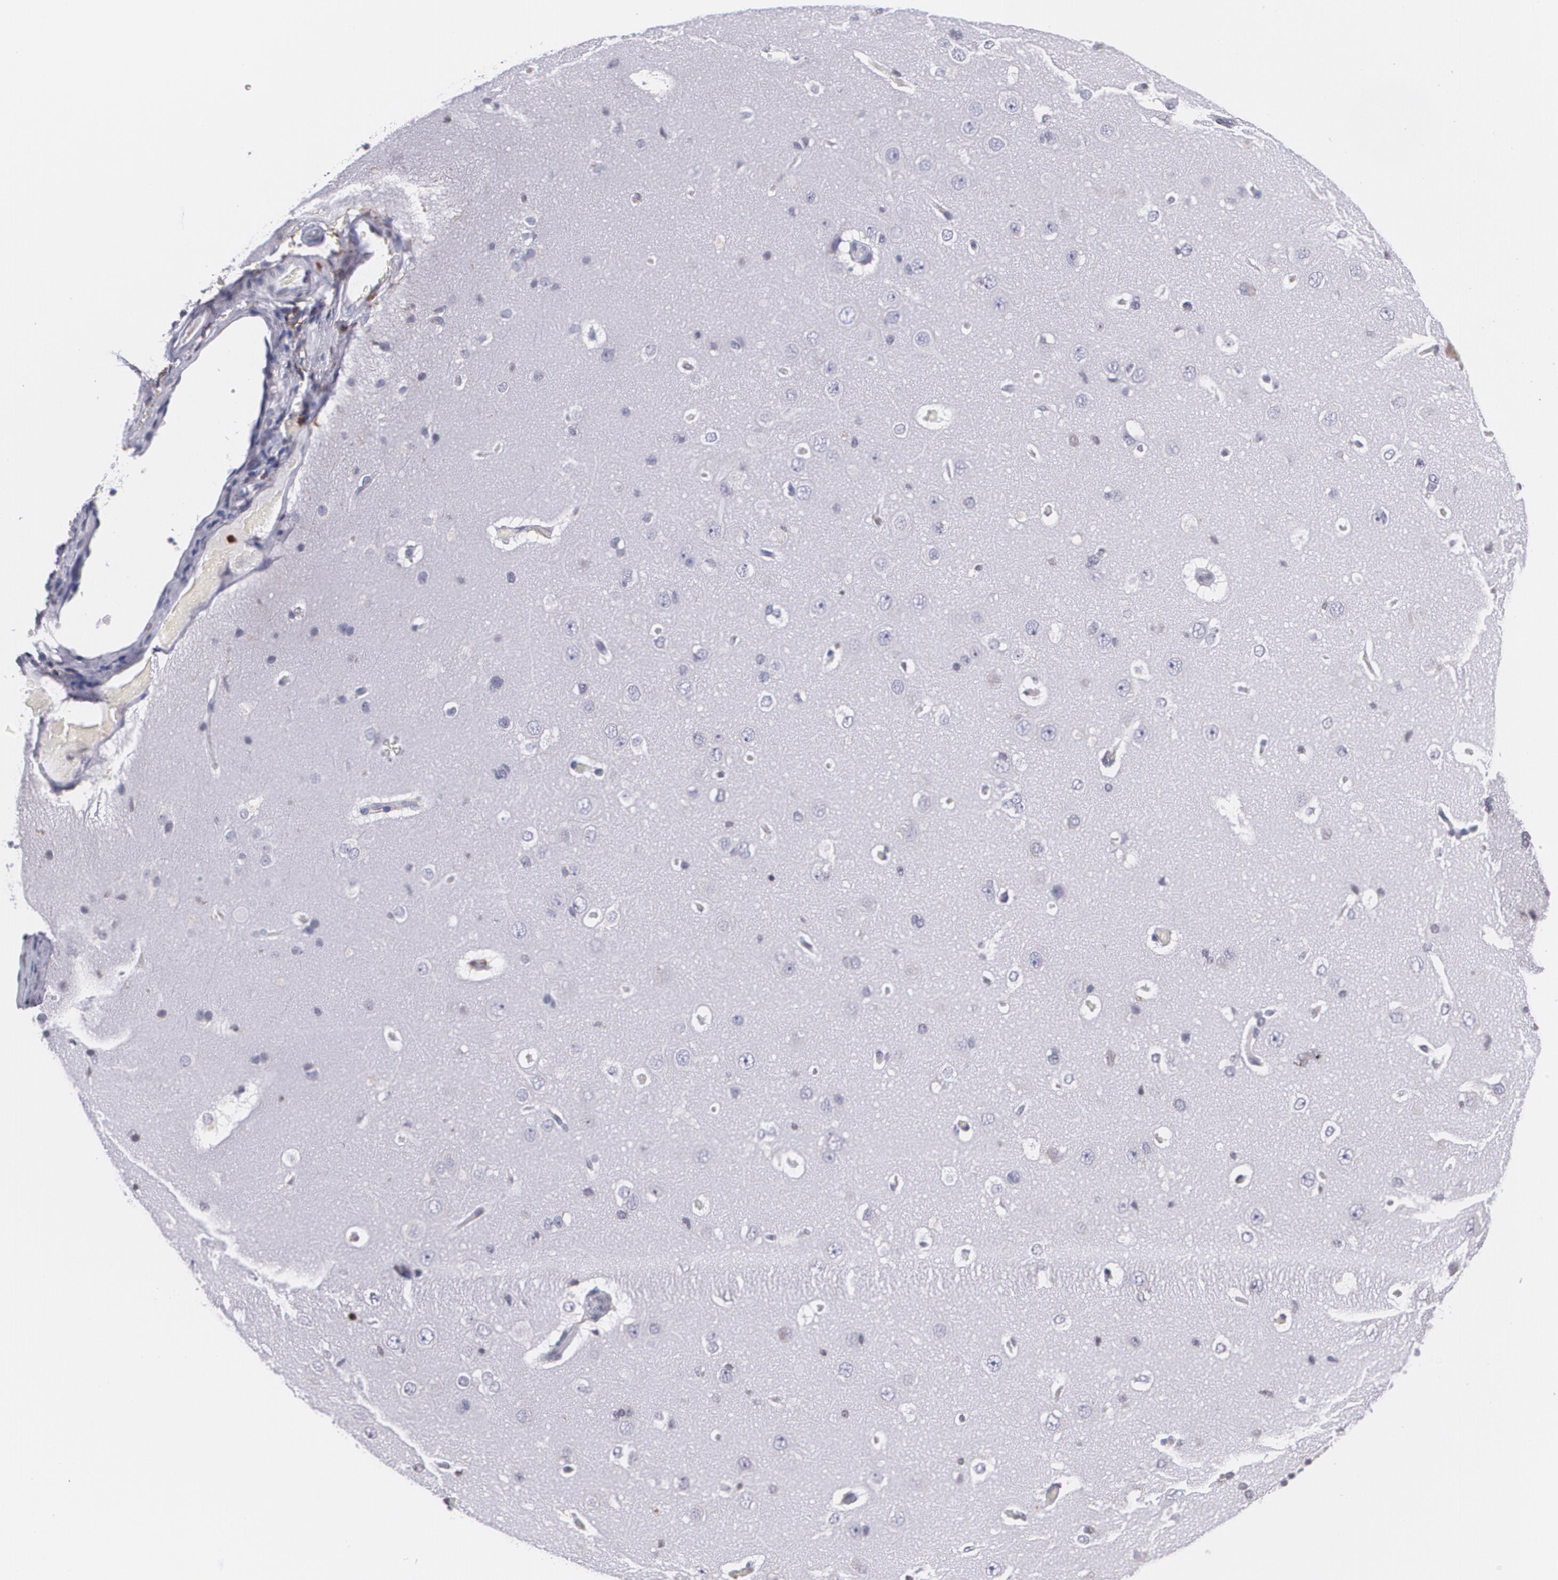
{"staining": {"intensity": "negative", "quantity": "none", "location": "none"}, "tissue": "cerebral cortex", "cell_type": "Endothelial cells", "image_type": "normal", "snomed": [{"axis": "morphology", "description": "Normal tissue, NOS"}, {"axis": "topography", "description": "Cerebral cortex"}], "caption": "IHC micrograph of unremarkable cerebral cortex: cerebral cortex stained with DAB (3,3'-diaminobenzidine) demonstrates no significant protein staining in endothelial cells. Nuclei are stained in blue.", "gene": "PTPRC", "patient": {"sex": "female", "age": 45}}